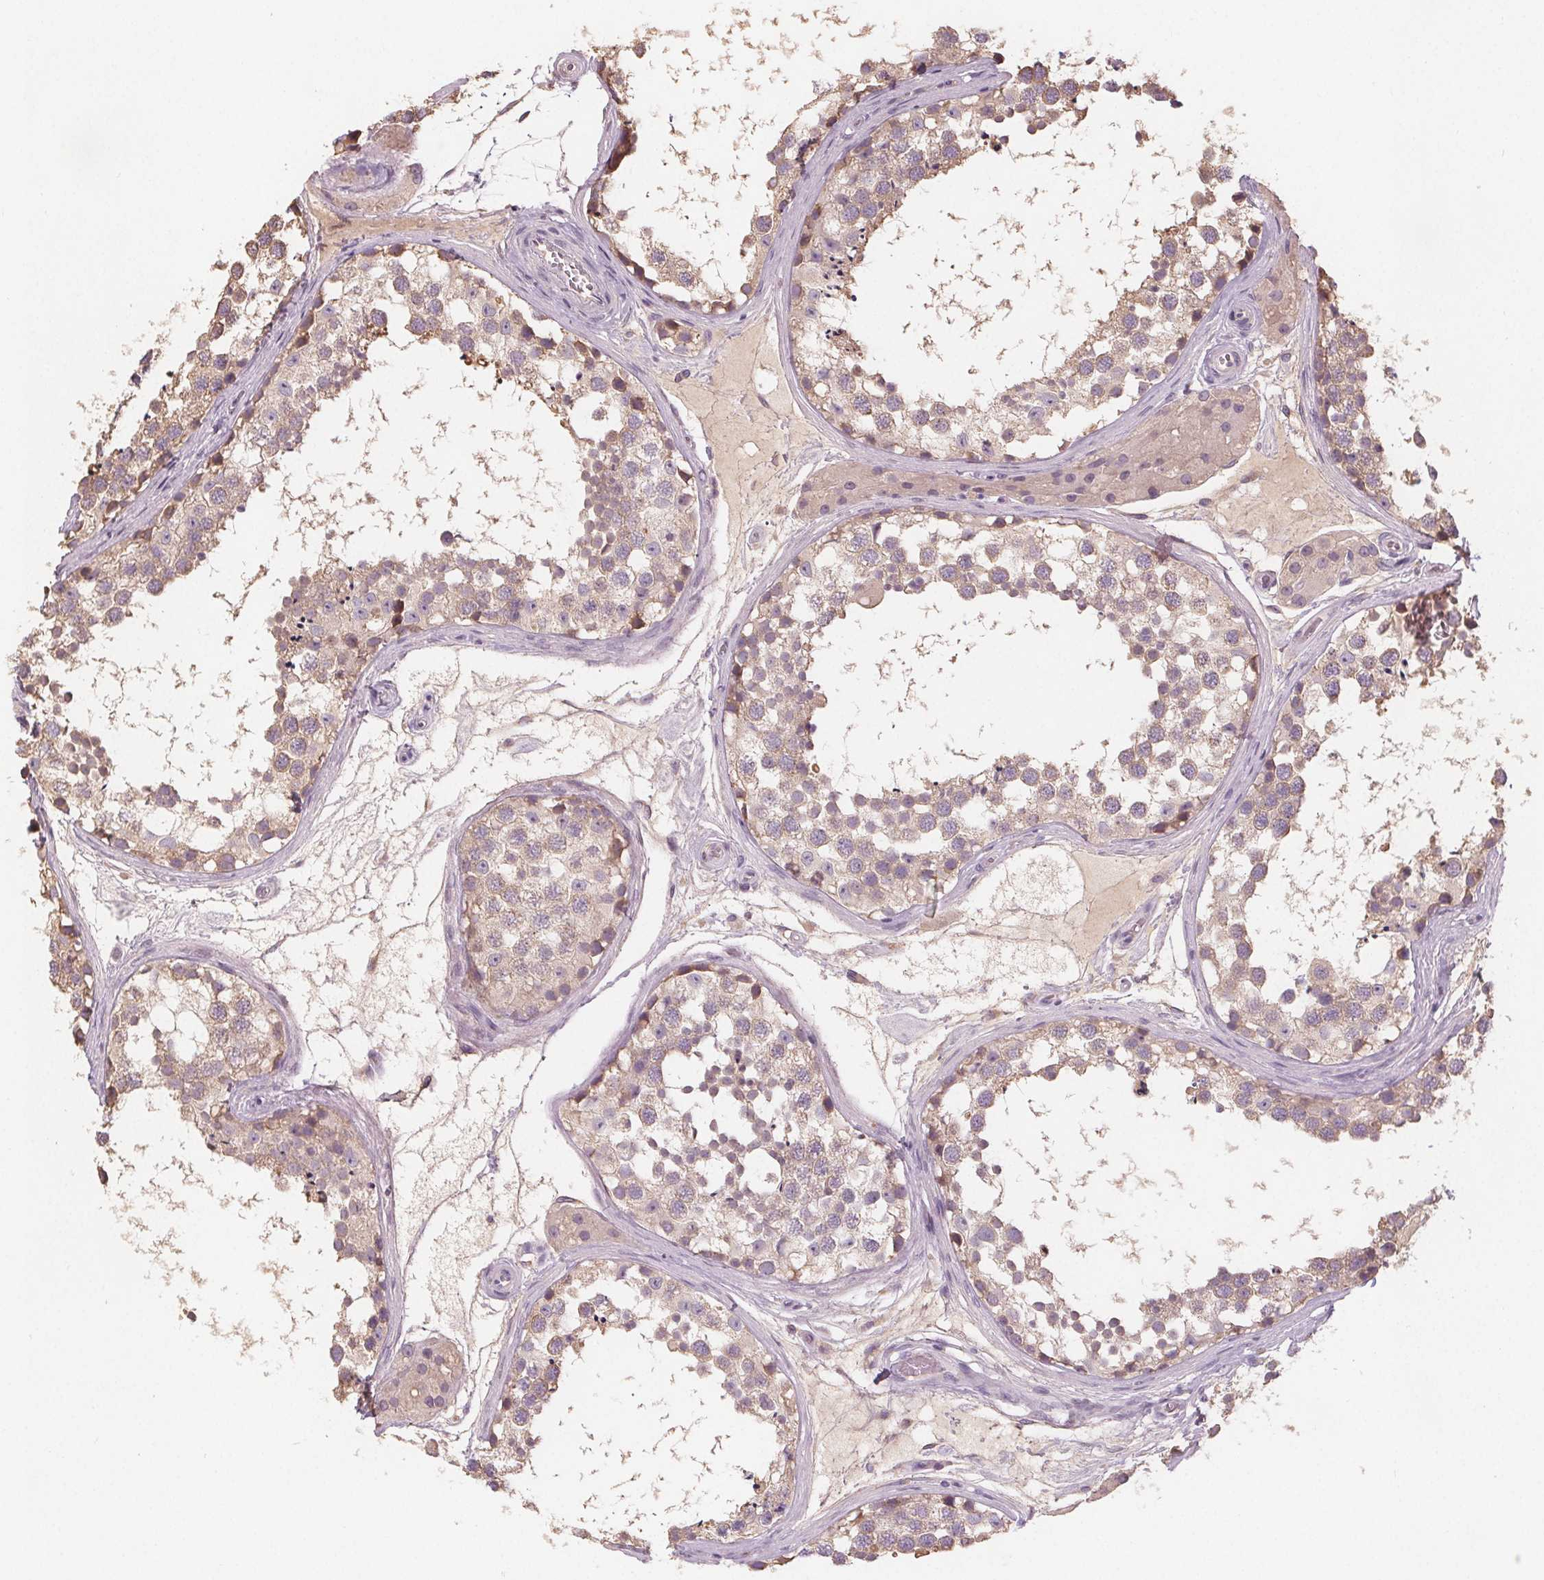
{"staining": {"intensity": "weak", "quantity": "25%-75%", "location": "cytoplasmic/membranous"}, "tissue": "testis", "cell_type": "Cells in seminiferous ducts", "image_type": "normal", "snomed": [{"axis": "morphology", "description": "Normal tissue, NOS"}, {"axis": "morphology", "description": "Seminoma, NOS"}, {"axis": "topography", "description": "Testis"}], "caption": "This is a photomicrograph of immunohistochemistry staining of benign testis, which shows weak positivity in the cytoplasmic/membranous of cells in seminiferous ducts.", "gene": "TMEM80", "patient": {"sex": "male", "age": 65}}